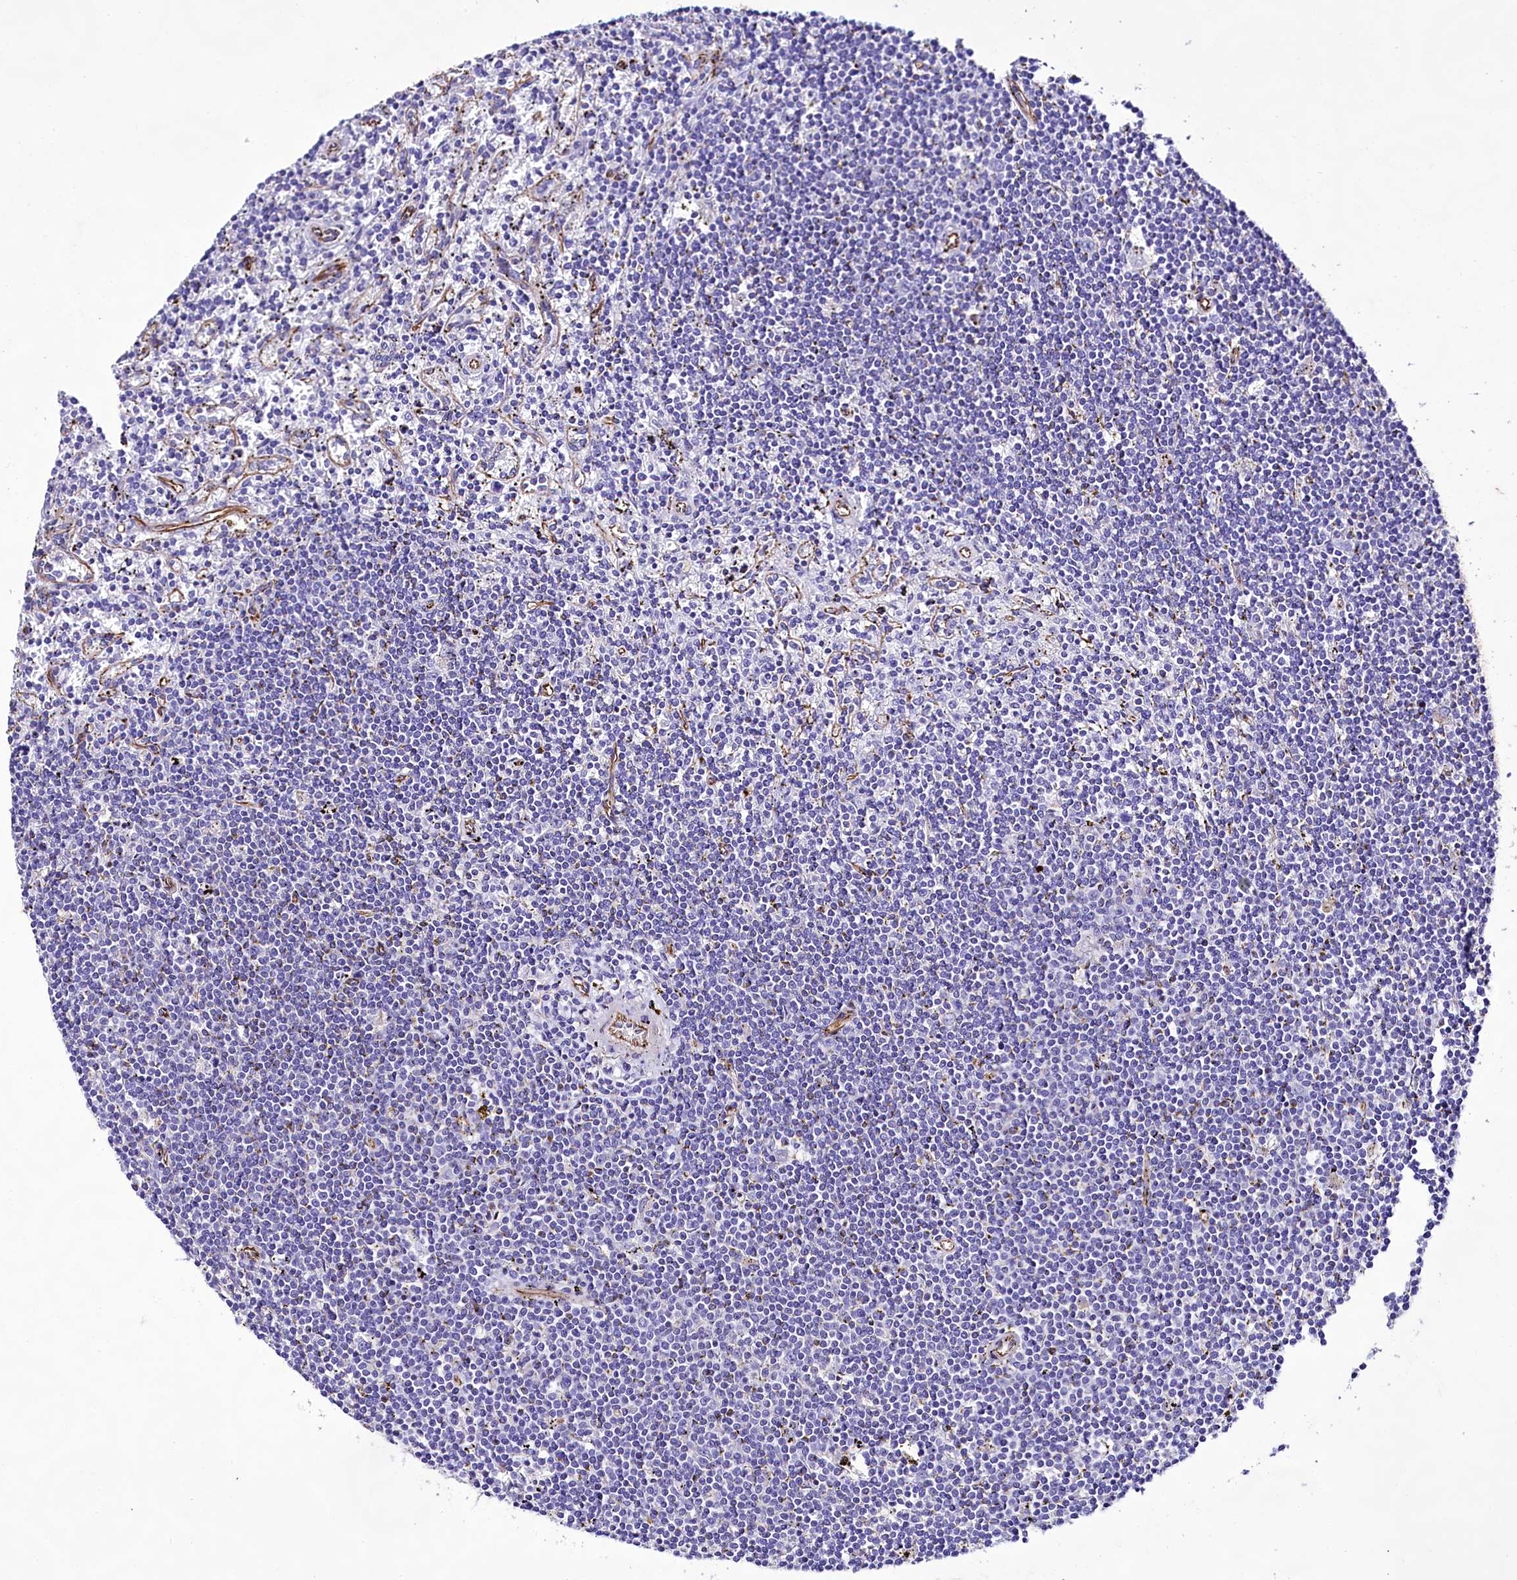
{"staining": {"intensity": "negative", "quantity": "none", "location": "none"}, "tissue": "lymphoma", "cell_type": "Tumor cells", "image_type": "cancer", "snomed": [{"axis": "morphology", "description": "Malignant lymphoma, non-Hodgkin's type, Low grade"}, {"axis": "topography", "description": "Spleen"}], "caption": "High power microscopy image of an IHC micrograph of lymphoma, revealing no significant staining in tumor cells.", "gene": "CD99", "patient": {"sex": "male", "age": 76}}